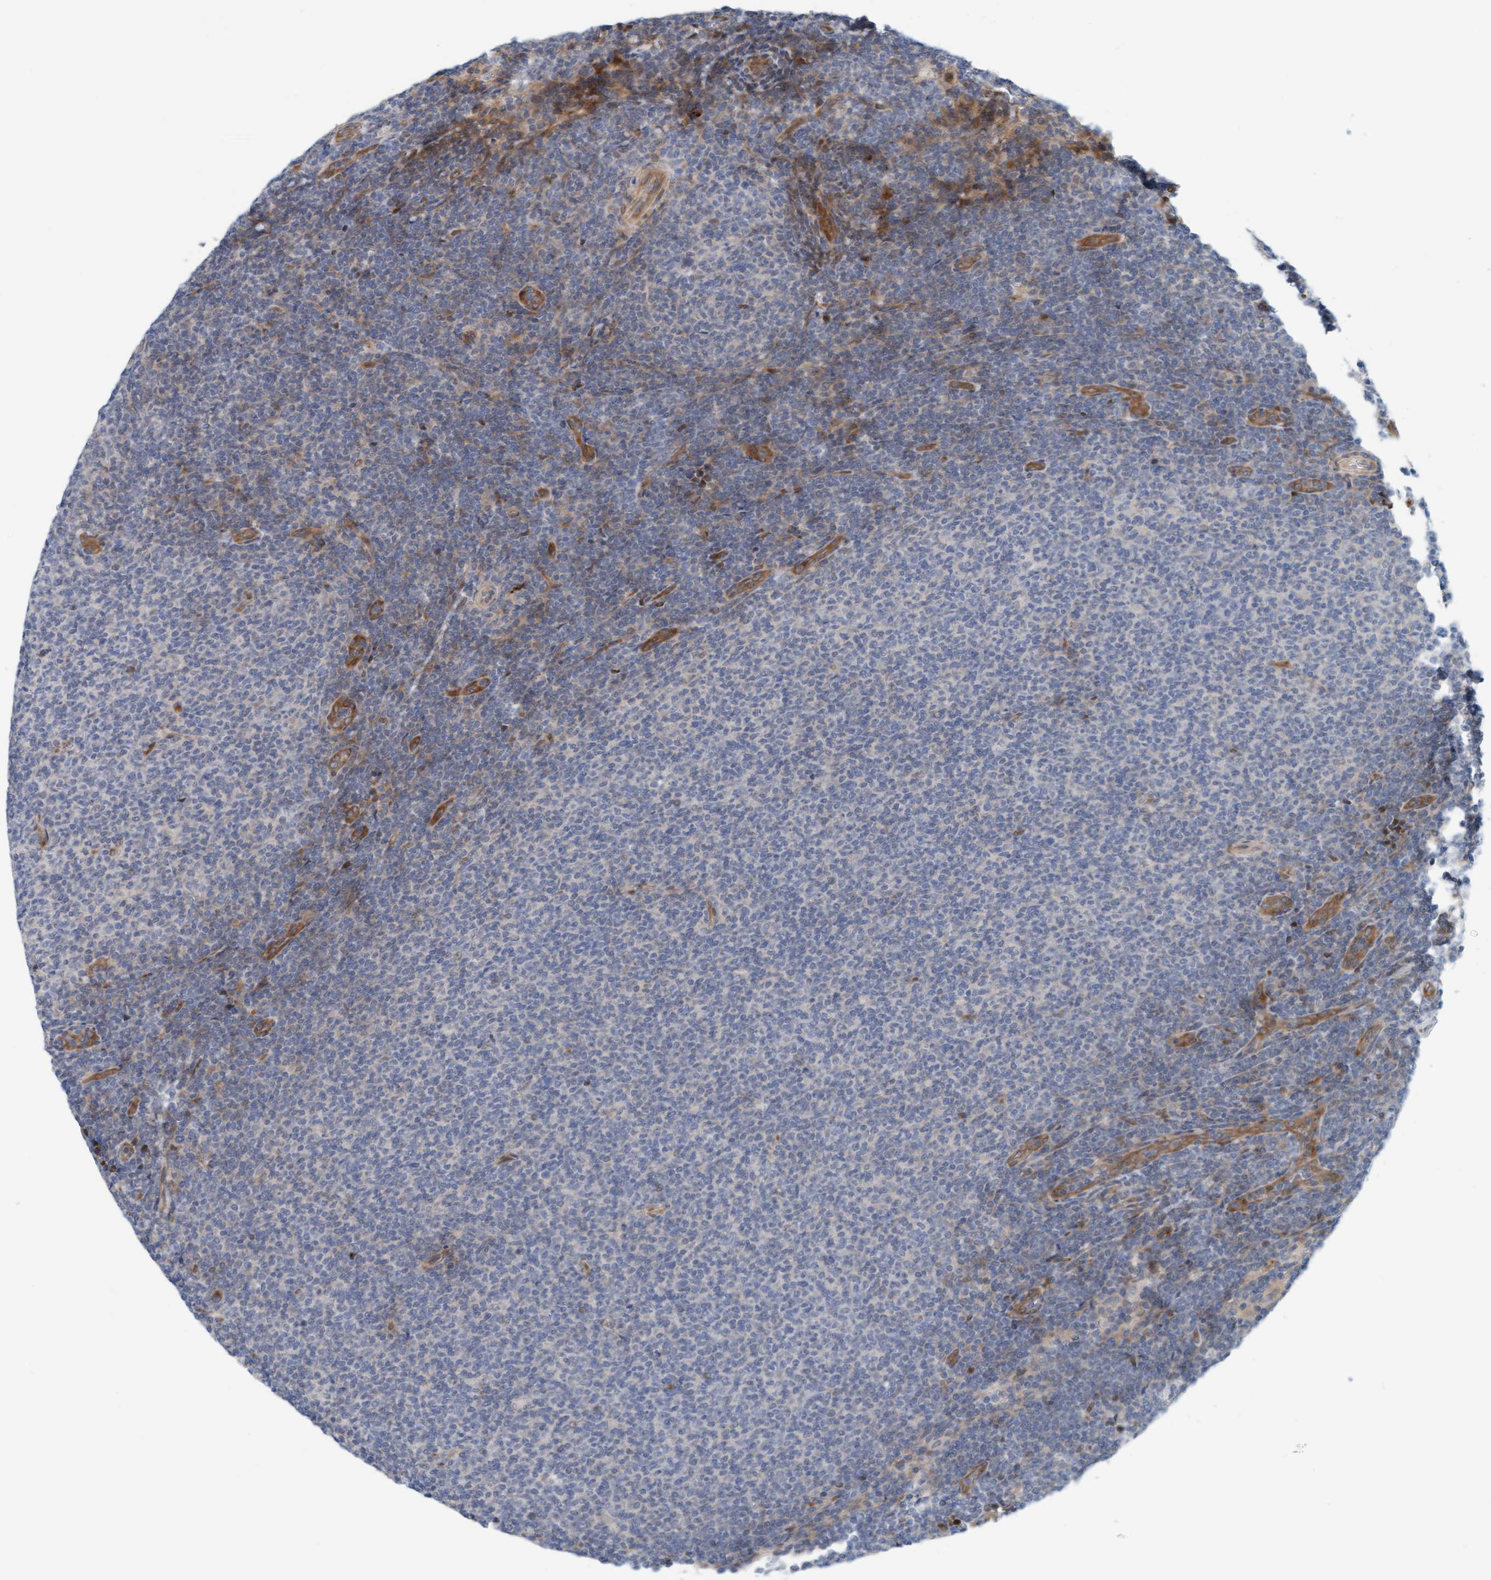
{"staining": {"intensity": "negative", "quantity": "none", "location": "none"}, "tissue": "lymphoma", "cell_type": "Tumor cells", "image_type": "cancer", "snomed": [{"axis": "morphology", "description": "Malignant lymphoma, non-Hodgkin's type, Low grade"}, {"axis": "topography", "description": "Lymph node"}], "caption": "Photomicrograph shows no protein positivity in tumor cells of lymphoma tissue.", "gene": "EIF4EBP1", "patient": {"sex": "male", "age": 66}}